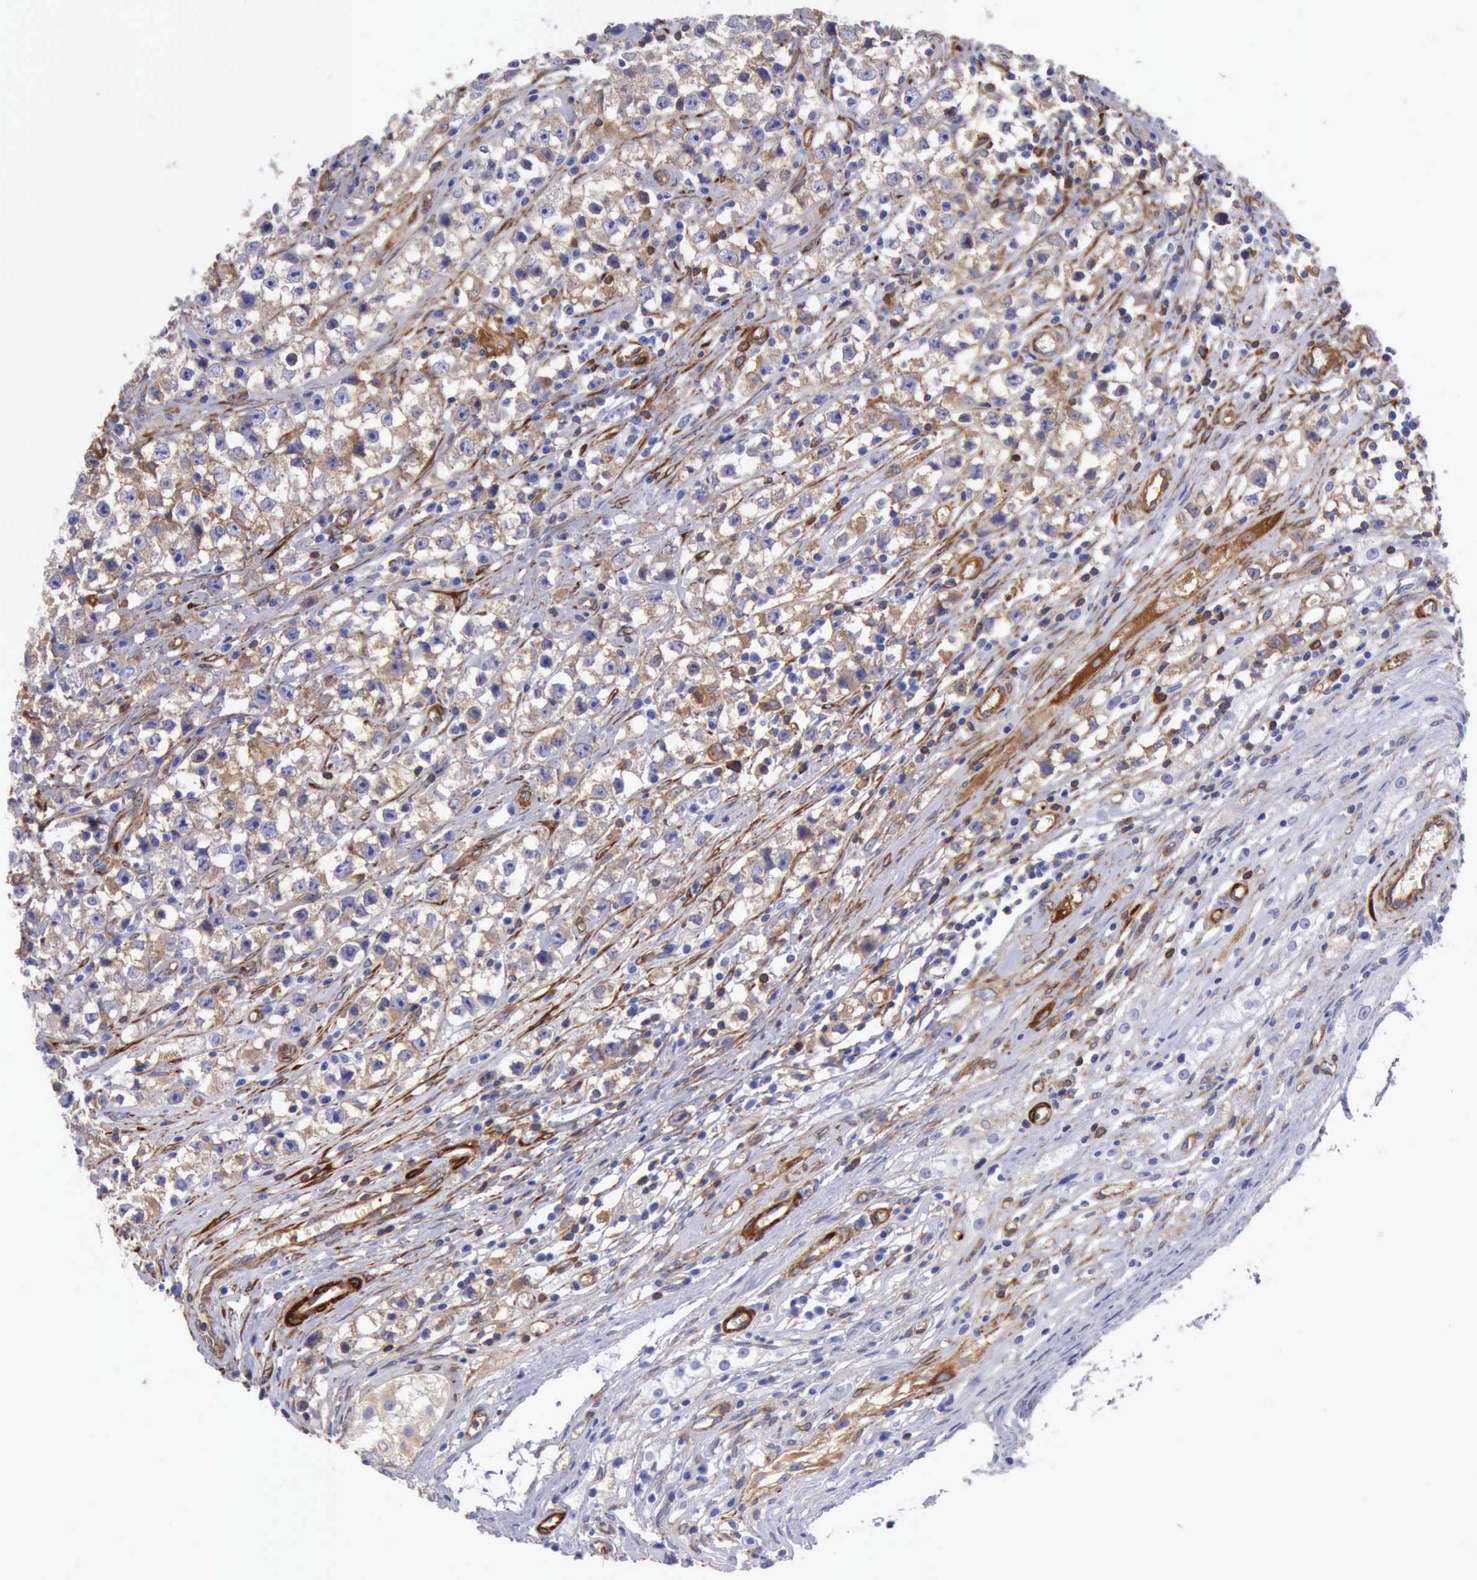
{"staining": {"intensity": "weak", "quantity": ">75%", "location": "cytoplasmic/membranous"}, "tissue": "testis cancer", "cell_type": "Tumor cells", "image_type": "cancer", "snomed": [{"axis": "morphology", "description": "Seminoma, NOS"}, {"axis": "topography", "description": "Testis"}], "caption": "Immunohistochemistry photomicrograph of neoplastic tissue: human testis cancer stained using IHC displays low levels of weak protein expression localized specifically in the cytoplasmic/membranous of tumor cells, appearing as a cytoplasmic/membranous brown color.", "gene": "FLNA", "patient": {"sex": "male", "age": 35}}